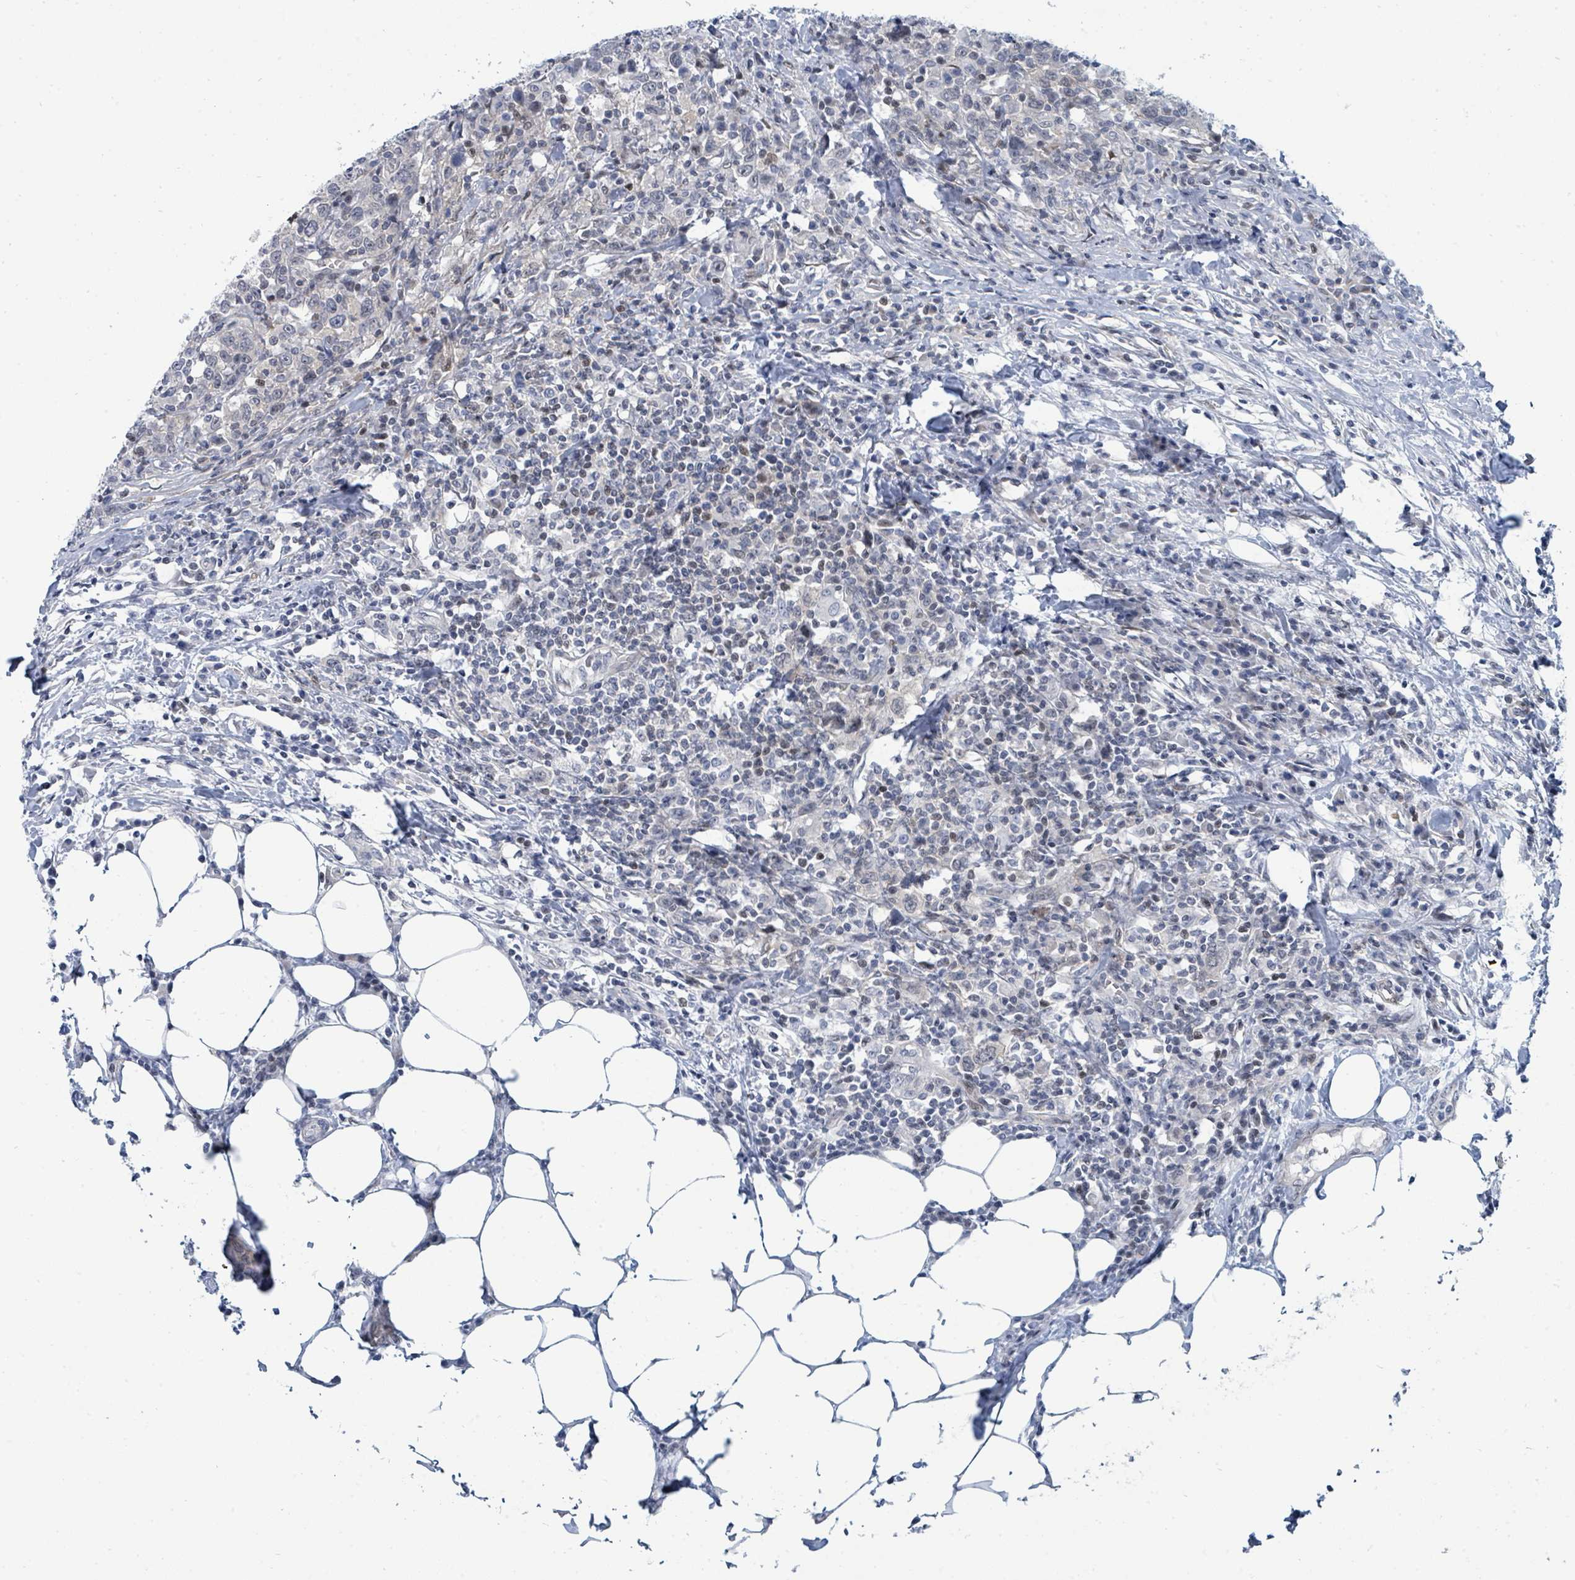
{"staining": {"intensity": "negative", "quantity": "none", "location": "none"}, "tissue": "urothelial cancer", "cell_type": "Tumor cells", "image_type": "cancer", "snomed": [{"axis": "morphology", "description": "Urothelial carcinoma, High grade"}, {"axis": "topography", "description": "Urinary bladder"}], "caption": "A high-resolution image shows immunohistochemistry staining of urothelial cancer, which reveals no significant staining in tumor cells. The staining was performed using DAB to visualize the protein expression in brown, while the nuclei were stained in blue with hematoxylin (Magnification: 20x).", "gene": "SUMO4", "patient": {"sex": "male", "age": 61}}